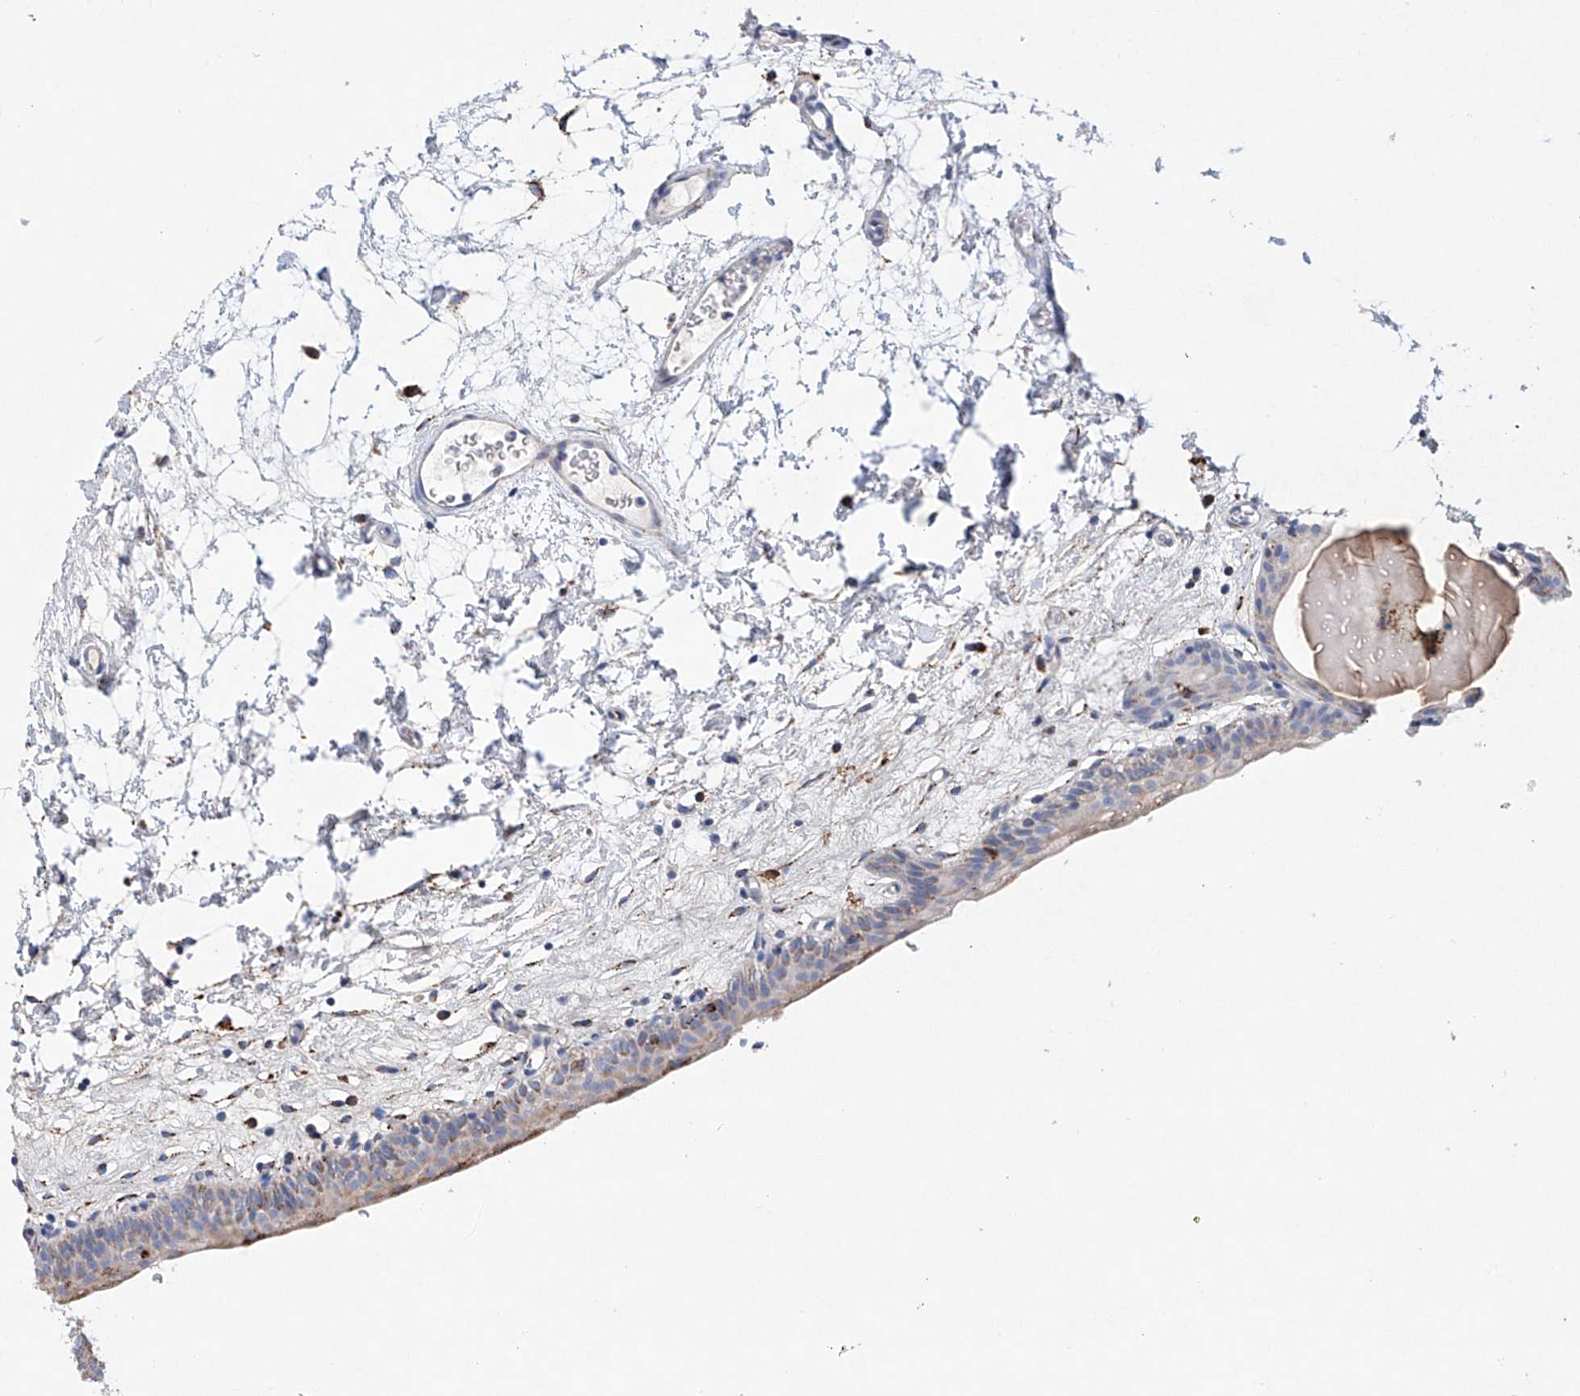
{"staining": {"intensity": "weak", "quantity": "<25%", "location": "cytoplasmic/membranous"}, "tissue": "urinary bladder", "cell_type": "Urothelial cells", "image_type": "normal", "snomed": [{"axis": "morphology", "description": "Normal tissue, NOS"}, {"axis": "topography", "description": "Urinary bladder"}], "caption": "Urinary bladder was stained to show a protein in brown. There is no significant staining in urothelial cells. (DAB immunohistochemistry (IHC) visualized using brightfield microscopy, high magnification).", "gene": "NRROS", "patient": {"sex": "male", "age": 83}}